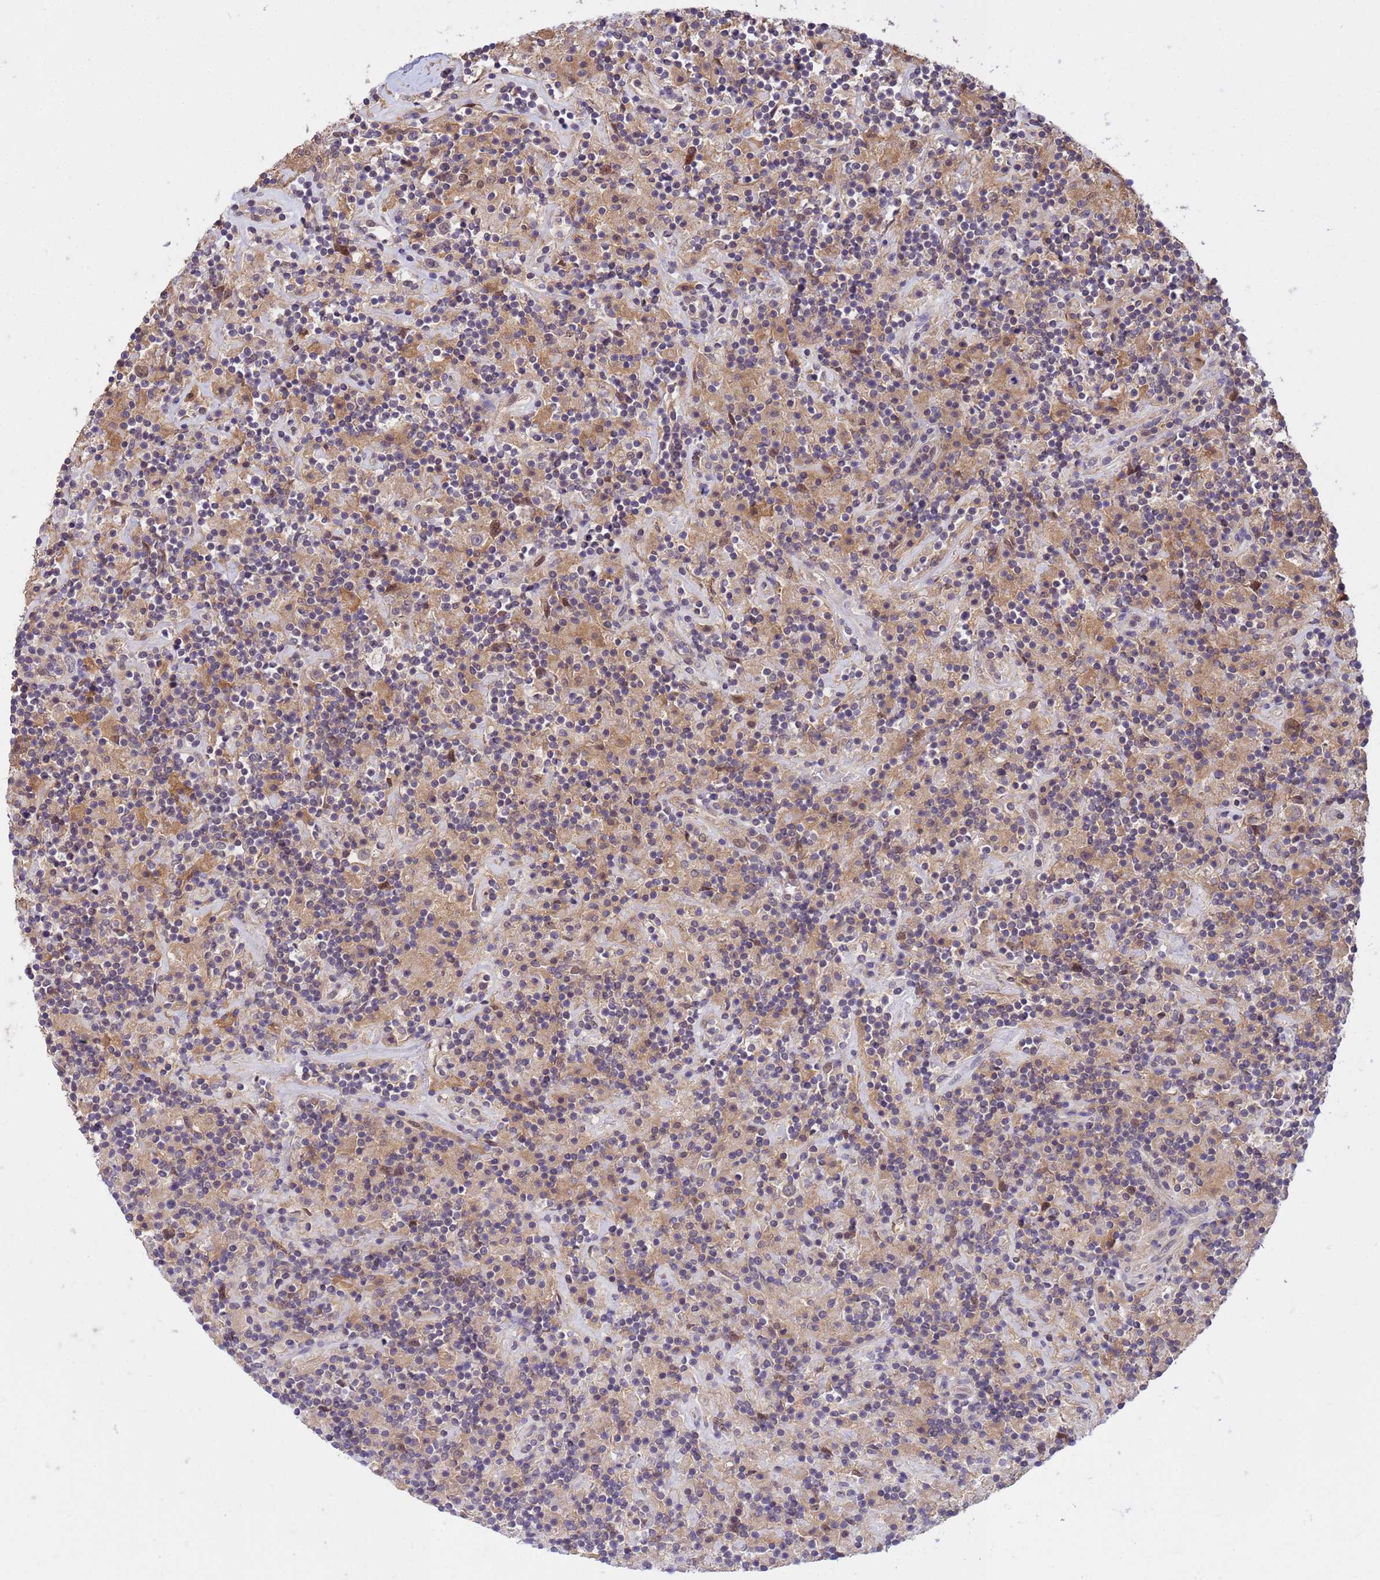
{"staining": {"intensity": "weak", "quantity": "25%-75%", "location": "cytoplasmic/membranous"}, "tissue": "lymphoma", "cell_type": "Tumor cells", "image_type": "cancer", "snomed": [{"axis": "morphology", "description": "Hodgkin's disease, NOS"}, {"axis": "topography", "description": "Lymph node"}], "caption": "Immunohistochemistry (DAB (3,3'-diaminobenzidine)) staining of lymphoma reveals weak cytoplasmic/membranous protein expression in about 25%-75% of tumor cells.", "gene": "NPEPPS", "patient": {"sex": "male", "age": 70}}